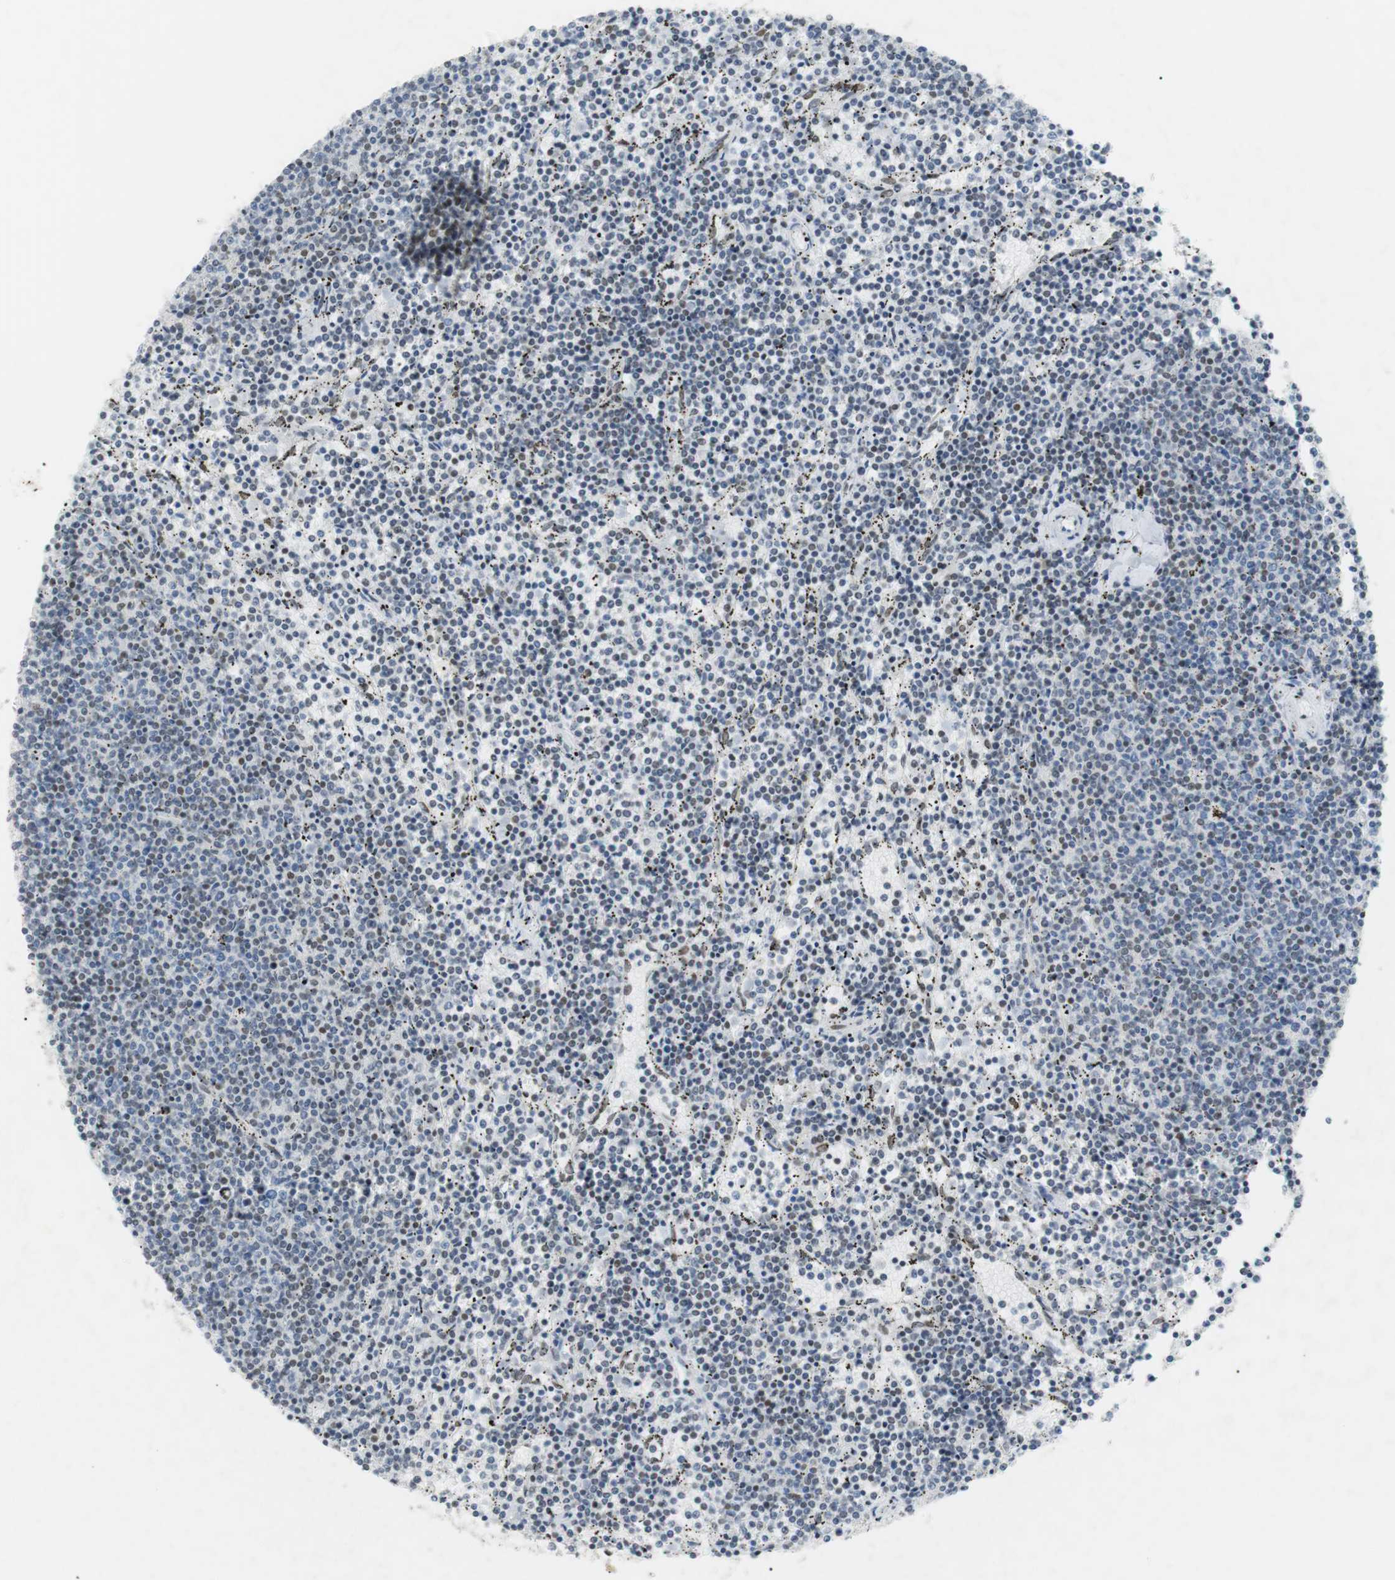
{"staining": {"intensity": "weak", "quantity": "<25%", "location": "nuclear"}, "tissue": "lymphoma", "cell_type": "Tumor cells", "image_type": "cancer", "snomed": [{"axis": "morphology", "description": "Malignant lymphoma, non-Hodgkin's type, Low grade"}, {"axis": "topography", "description": "Spleen"}], "caption": "Low-grade malignant lymphoma, non-Hodgkin's type stained for a protein using IHC shows no staining tumor cells.", "gene": "BMI1", "patient": {"sex": "female", "age": 50}}